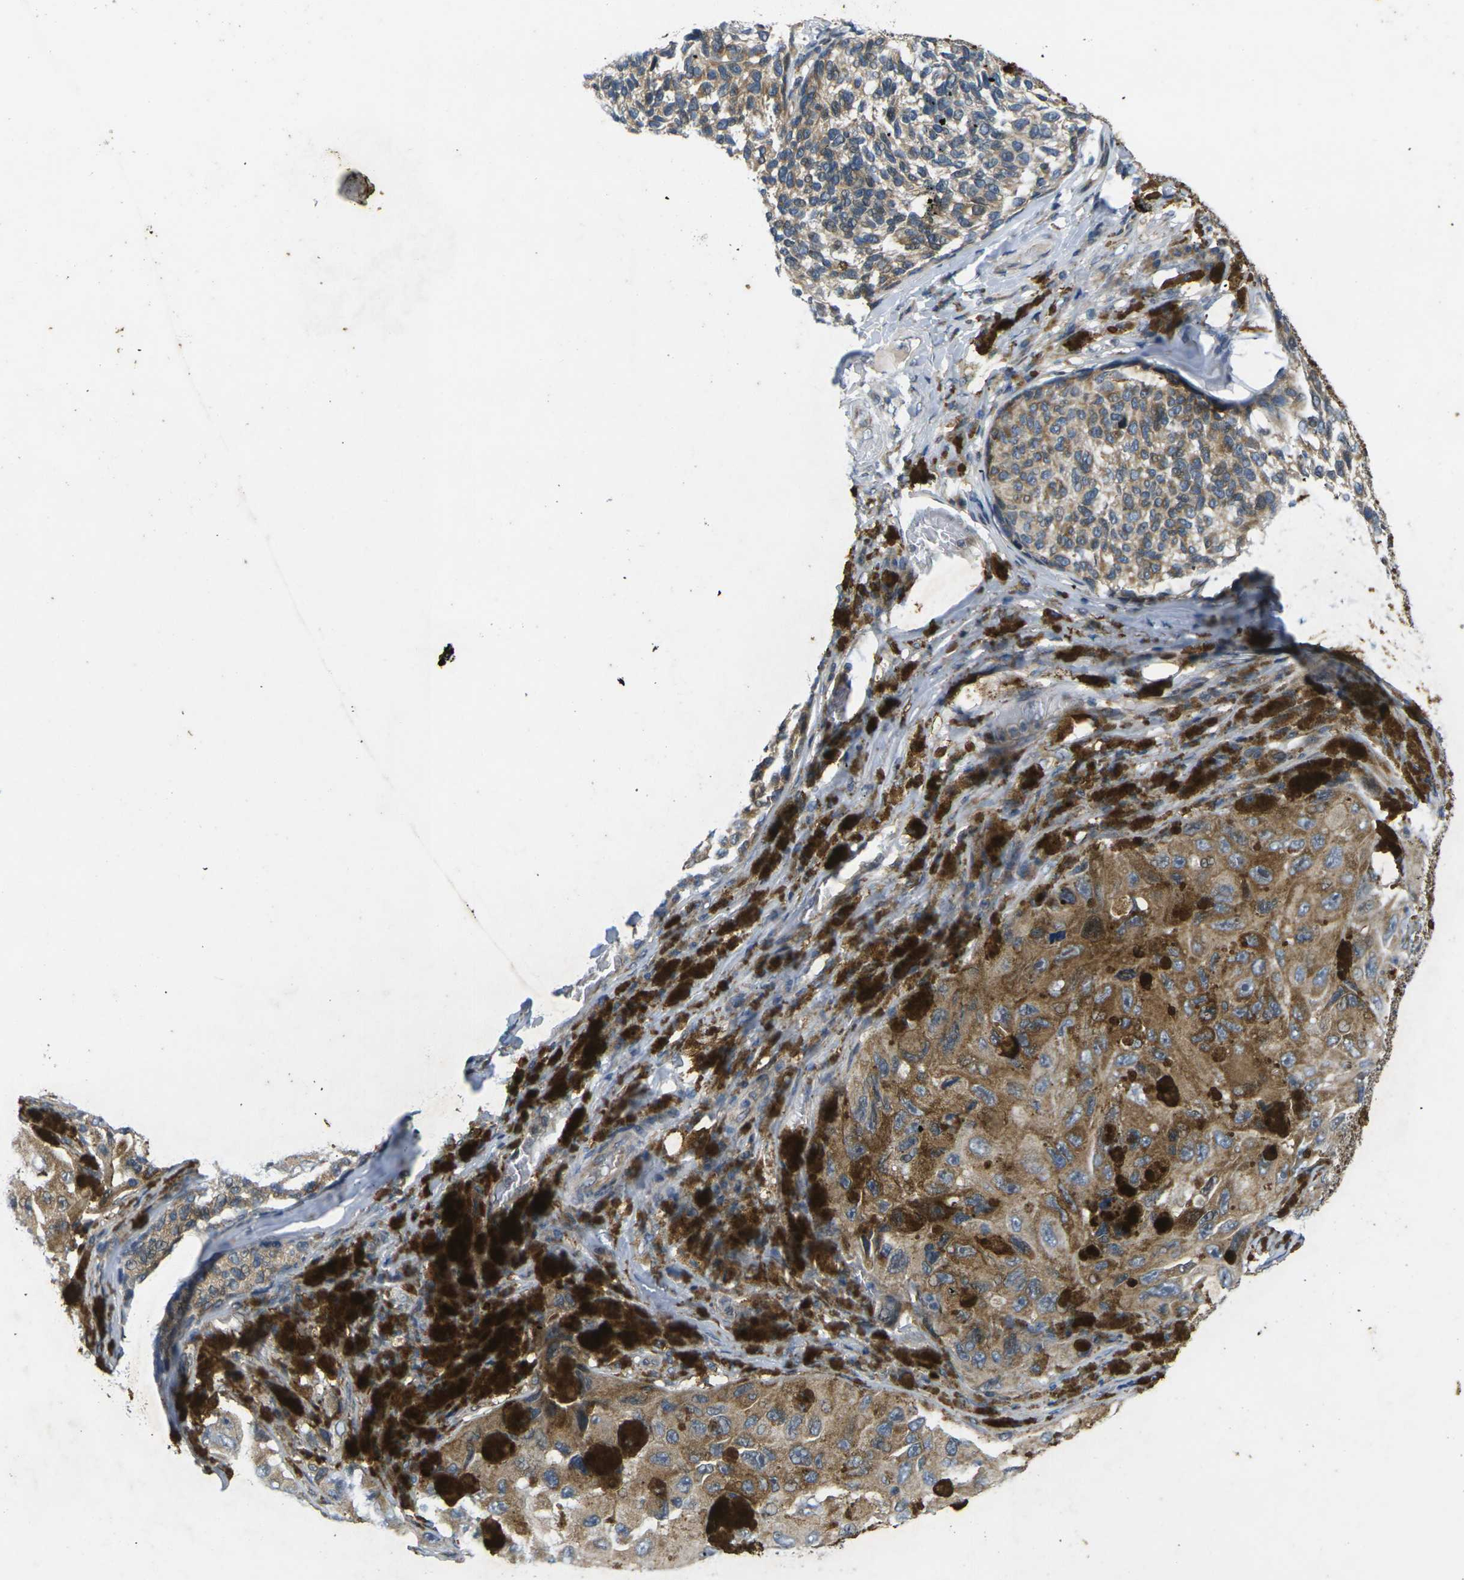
{"staining": {"intensity": "moderate", "quantity": ">75%", "location": "cytoplasmic/membranous"}, "tissue": "melanoma", "cell_type": "Tumor cells", "image_type": "cancer", "snomed": [{"axis": "morphology", "description": "Malignant melanoma, NOS"}, {"axis": "topography", "description": "Skin"}], "caption": "High-magnification brightfield microscopy of melanoma stained with DAB (3,3'-diaminobenzidine) (brown) and counterstained with hematoxylin (blue). tumor cells exhibit moderate cytoplasmic/membranous staining is present in about>75% of cells. (DAB (3,3'-diaminobenzidine) IHC with brightfield microscopy, high magnification).", "gene": "ROBO2", "patient": {"sex": "female", "age": 73}}